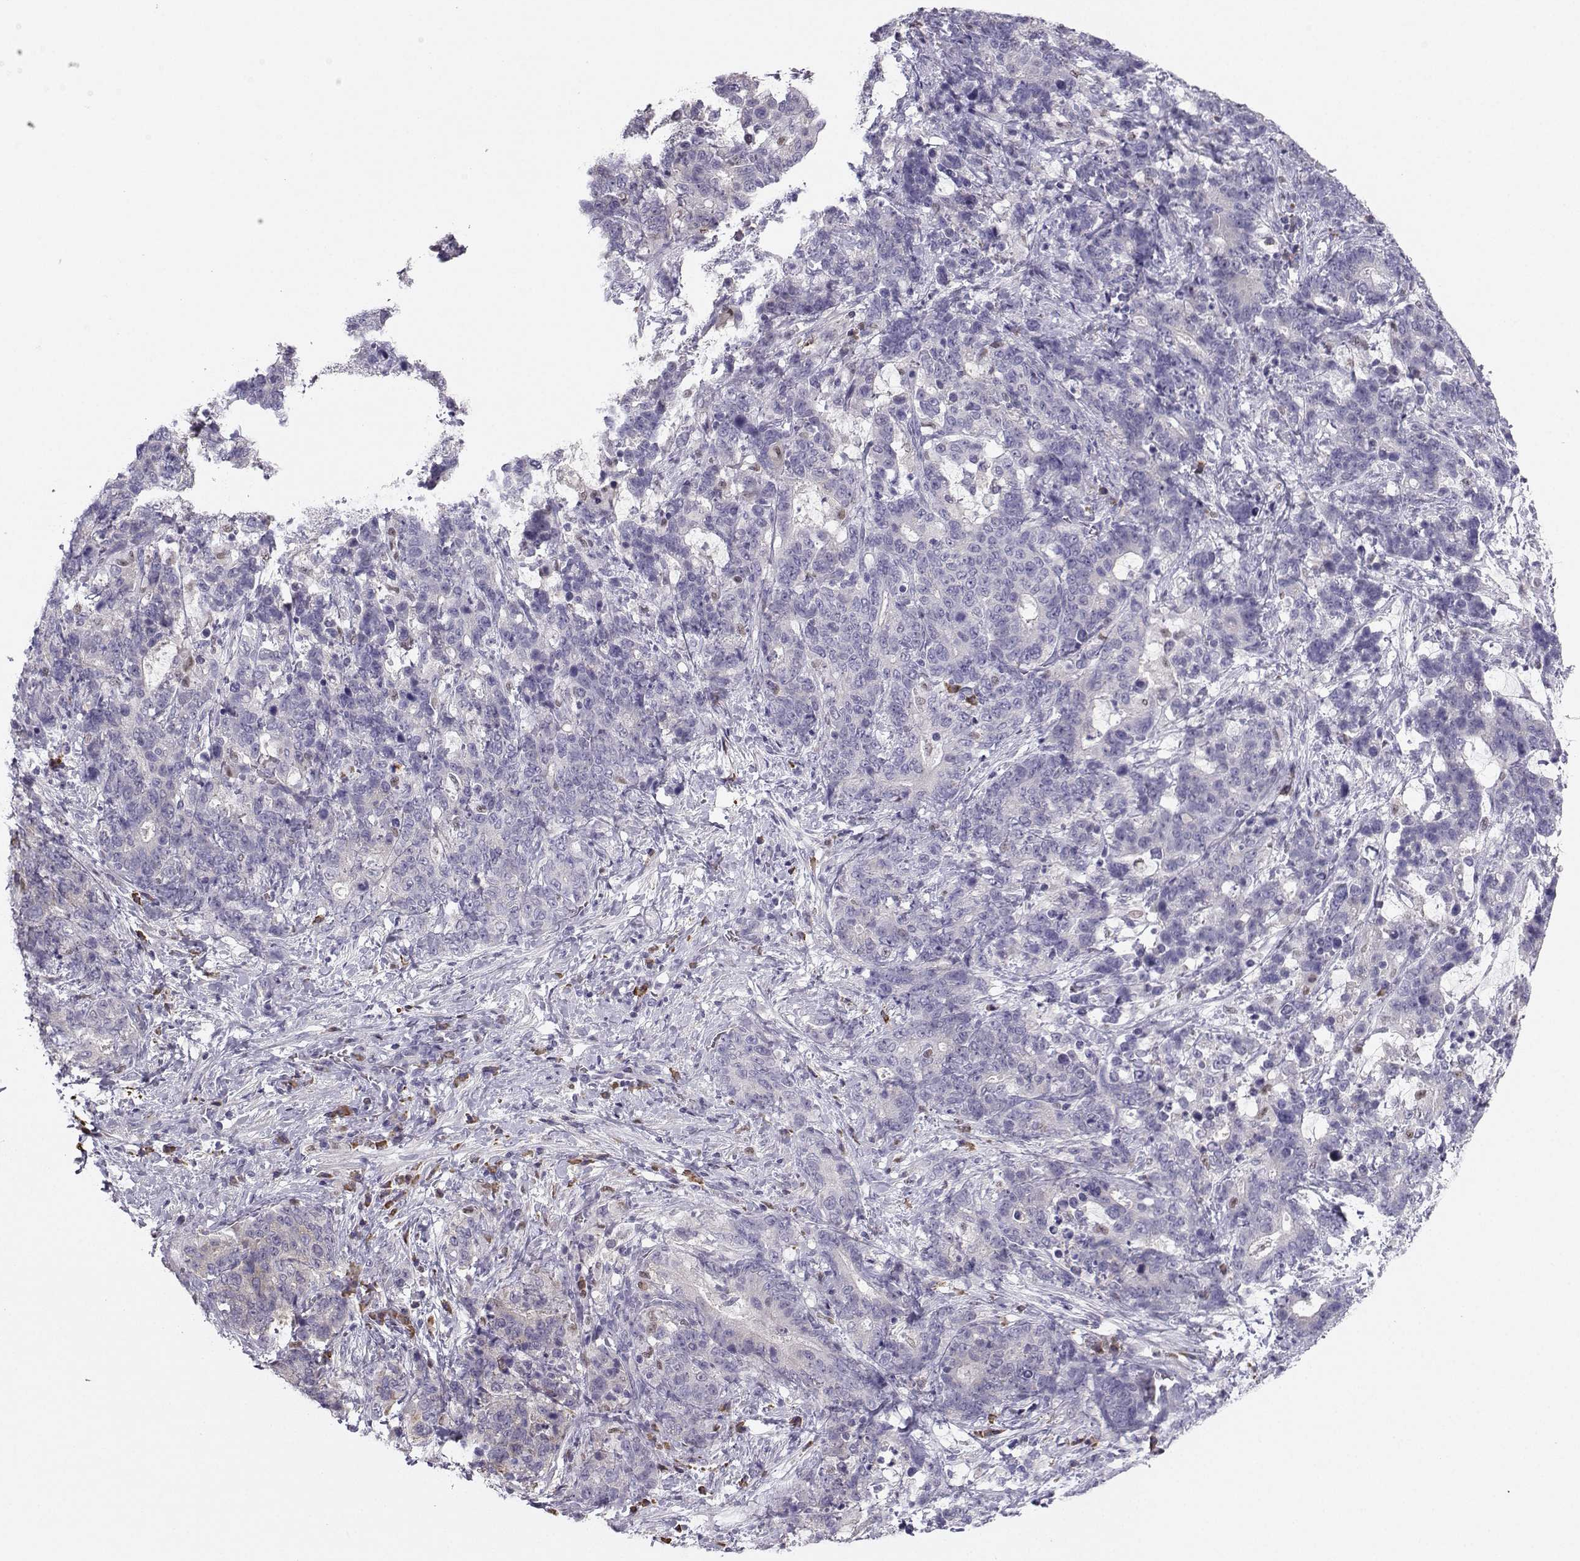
{"staining": {"intensity": "negative", "quantity": "none", "location": "none"}, "tissue": "stomach cancer", "cell_type": "Tumor cells", "image_type": "cancer", "snomed": [{"axis": "morphology", "description": "Normal tissue, NOS"}, {"axis": "morphology", "description": "Adenocarcinoma, NOS"}, {"axis": "topography", "description": "Stomach"}], "caption": "DAB (3,3'-diaminobenzidine) immunohistochemical staining of human stomach adenocarcinoma displays no significant staining in tumor cells.", "gene": "DCLK3", "patient": {"sex": "female", "age": 64}}